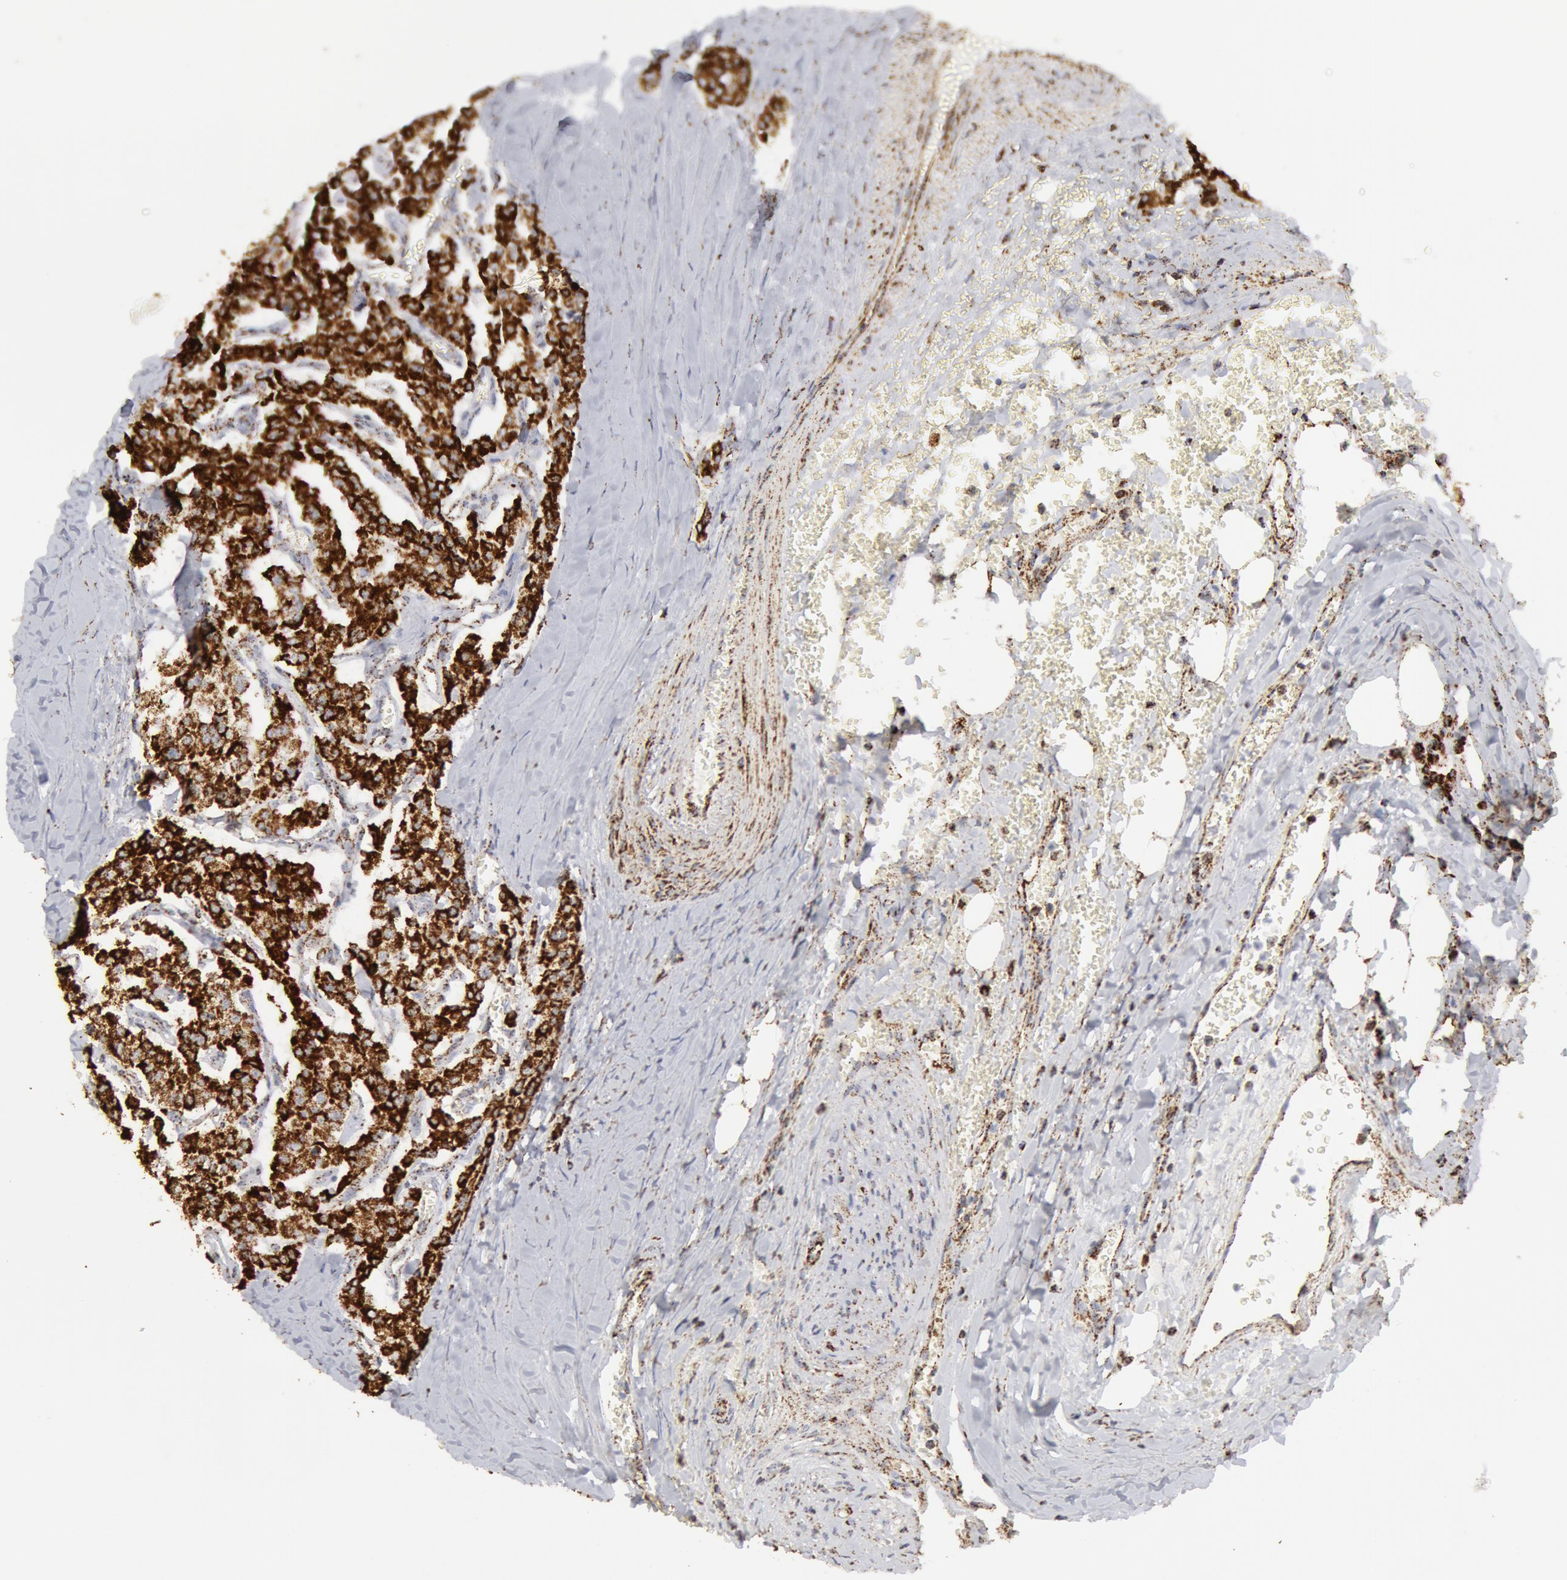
{"staining": {"intensity": "strong", "quantity": ">75%", "location": "cytoplasmic/membranous"}, "tissue": "carcinoid", "cell_type": "Tumor cells", "image_type": "cancer", "snomed": [{"axis": "morphology", "description": "Carcinoid, malignant, NOS"}, {"axis": "topography", "description": "Bronchus"}], "caption": "A micrograph of human carcinoid stained for a protein exhibits strong cytoplasmic/membranous brown staining in tumor cells.", "gene": "ATP5F1B", "patient": {"sex": "male", "age": 55}}